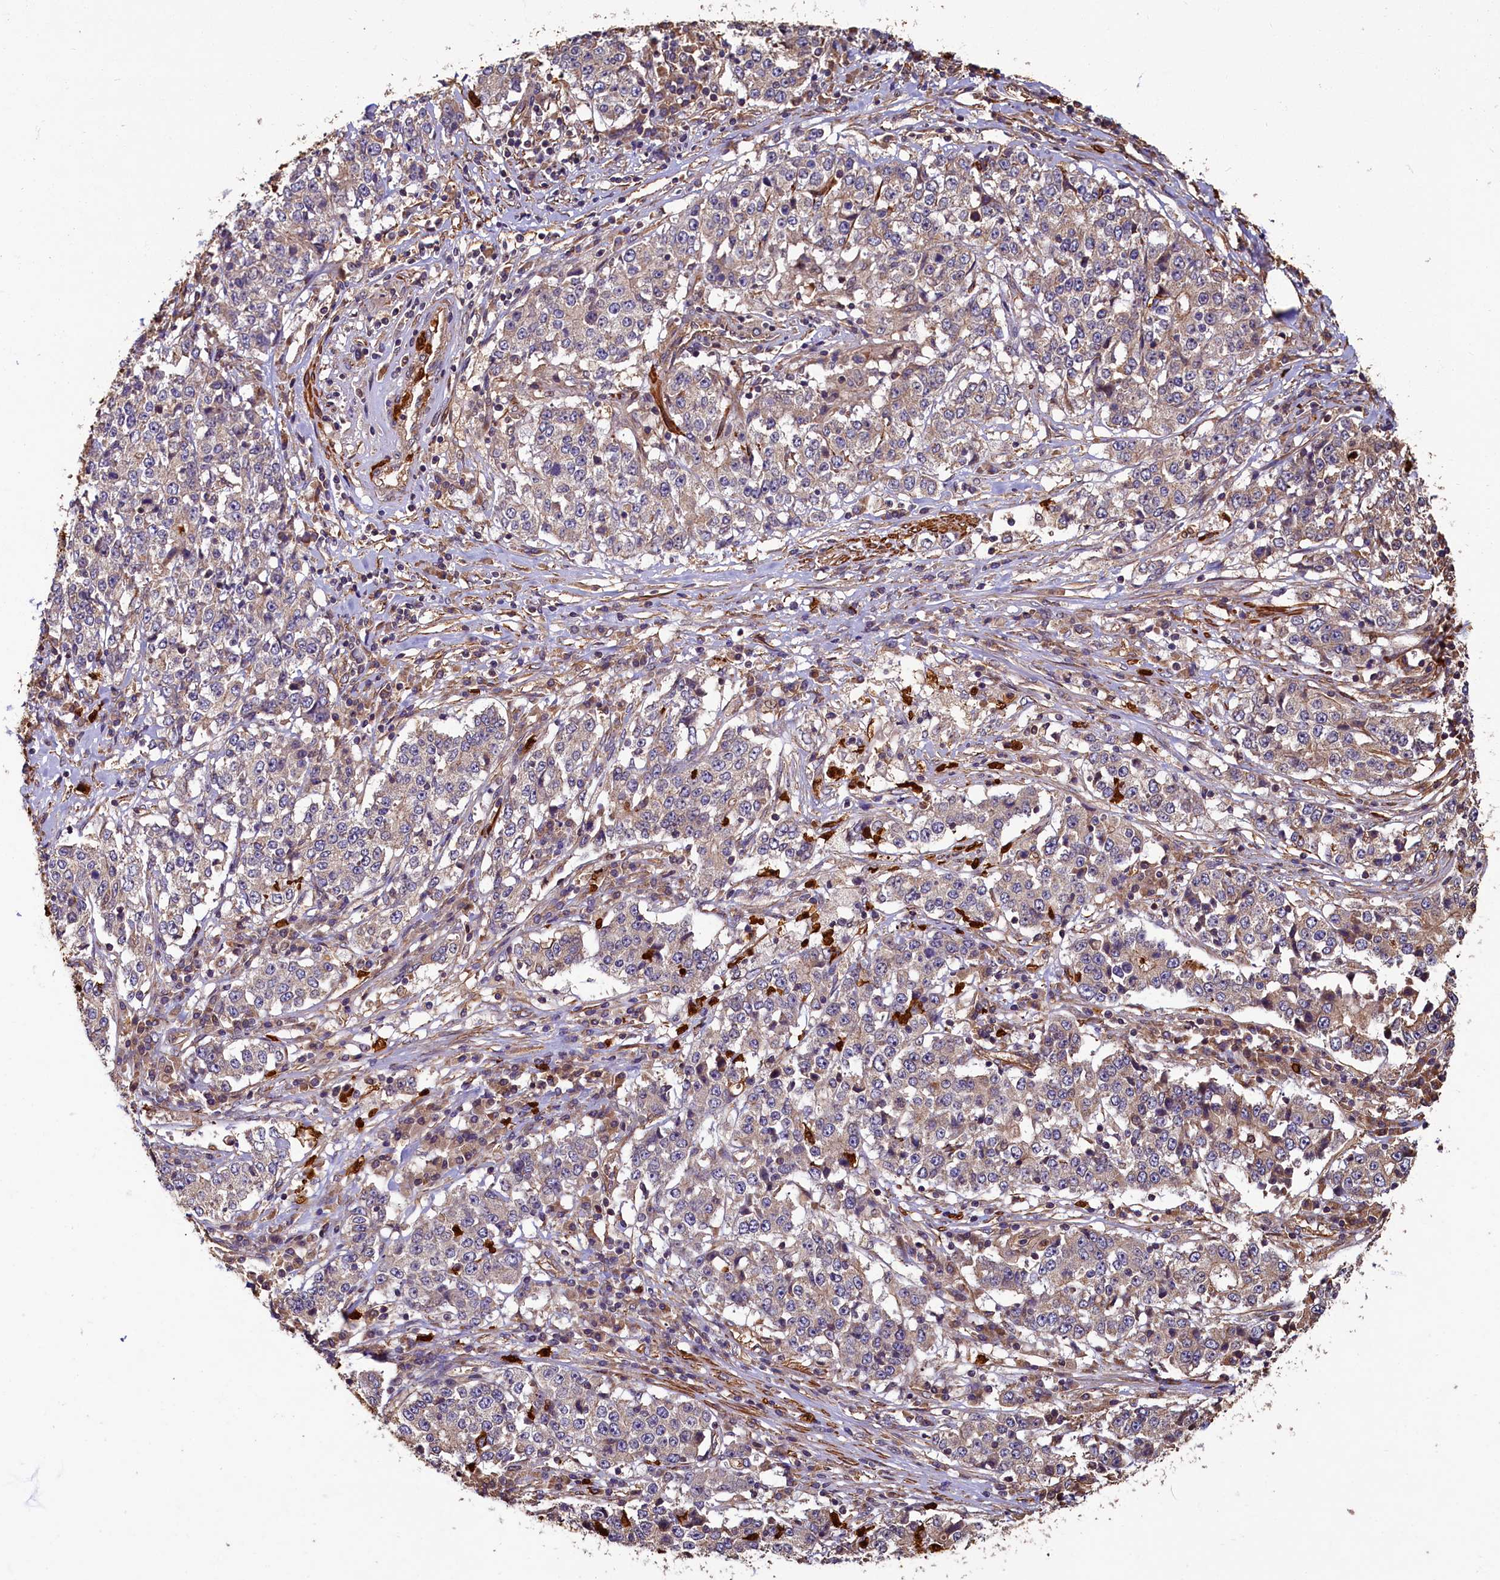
{"staining": {"intensity": "weak", "quantity": ">75%", "location": "cytoplasmic/membranous"}, "tissue": "stomach cancer", "cell_type": "Tumor cells", "image_type": "cancer", "snomed": [{"axis": "morphology", "description": "Adenocarcinoma, NOS"}, {"axis": "topography", "description": "Stomach"}], "caption": "Tumor cells show weak cytoplasmic/membranous expression in about >75% of cells in stomach cancer. (Brightfield microscopy of DAB IHC at high magnification).", "gene": "CCDC102B", "patient": {"sex": "male", "age": 59}}